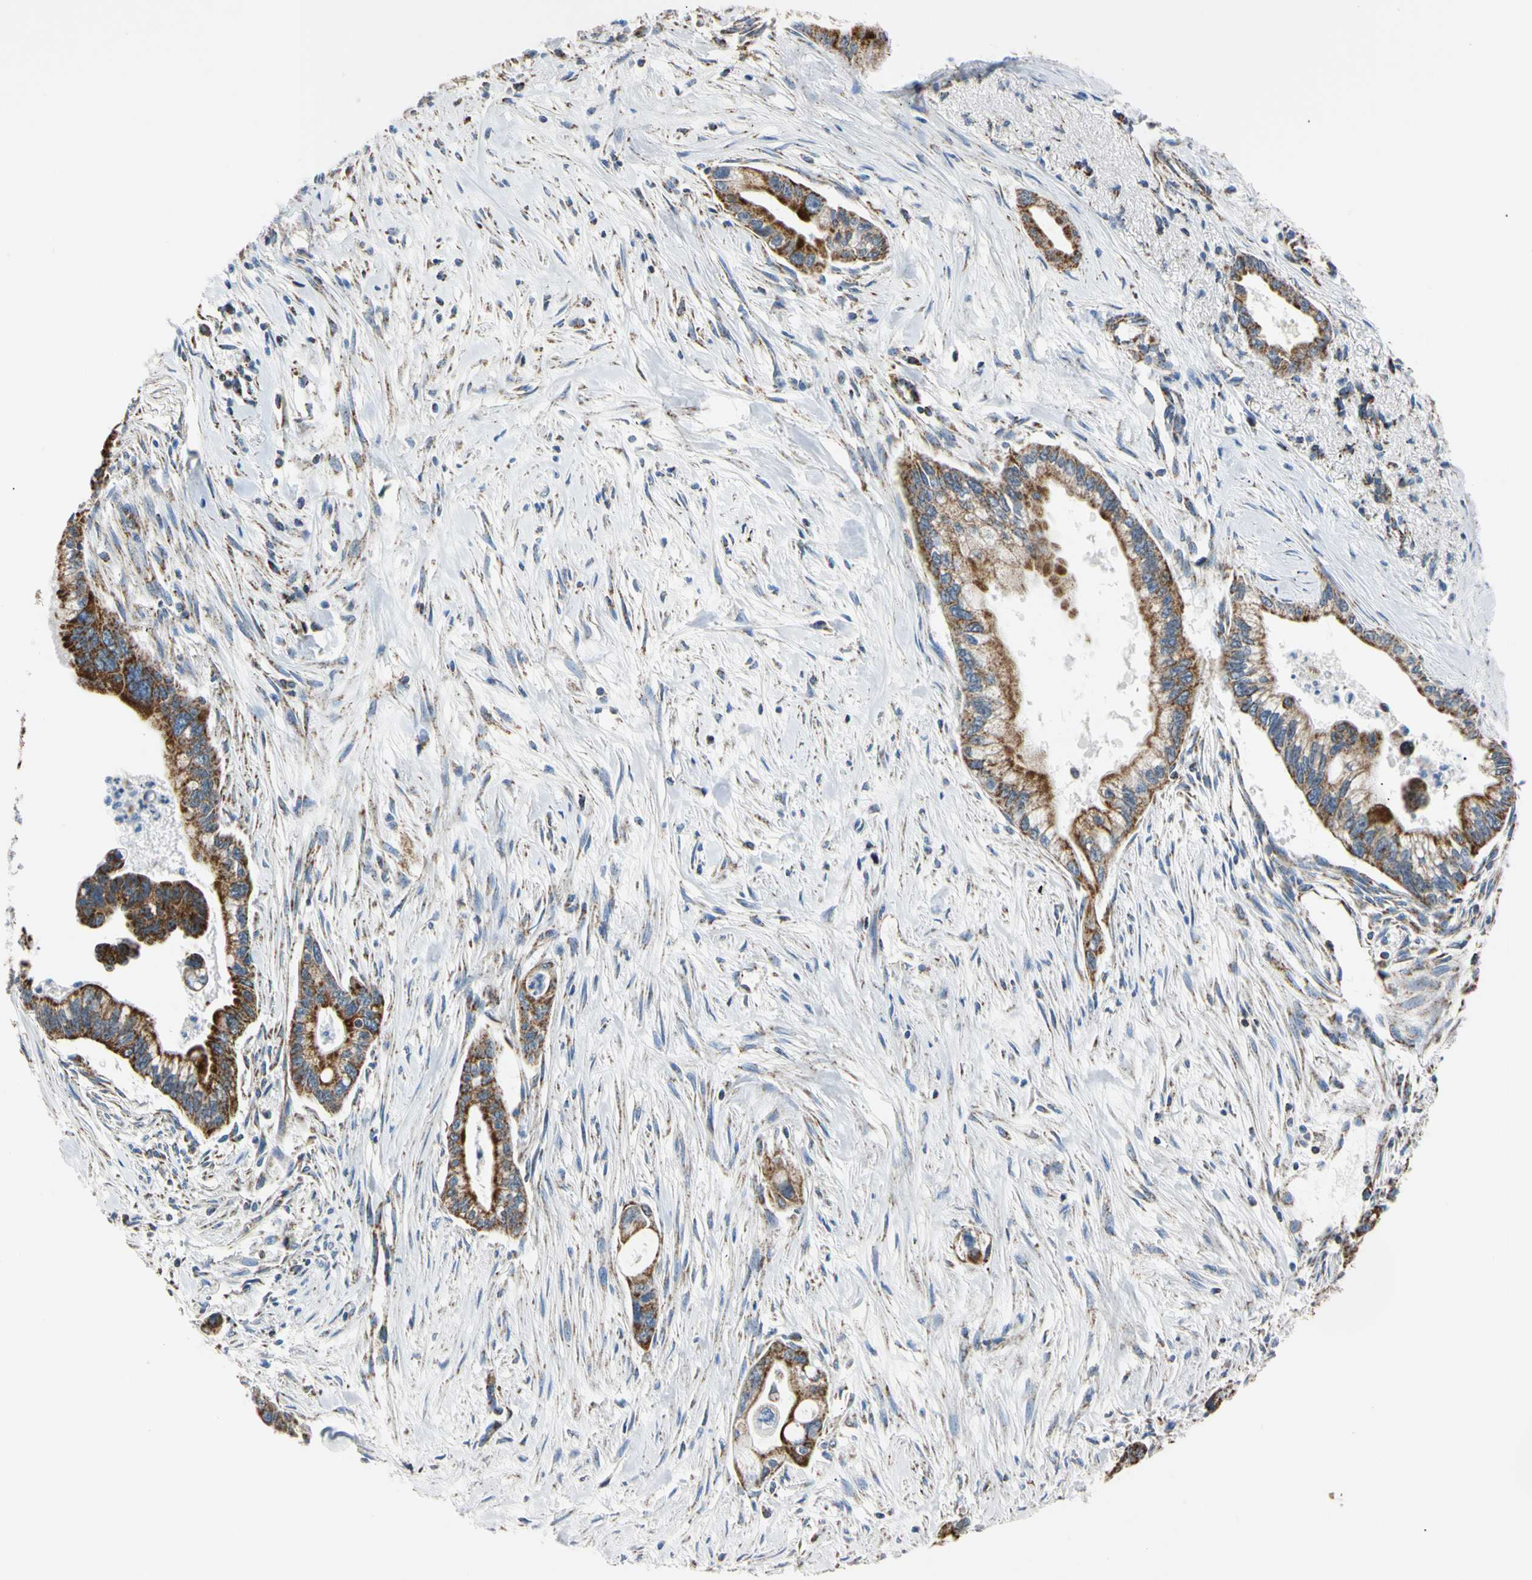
{"staining": {"intensity": "strong", "quantity": ">75%", "location": "cytoplasmic/membranous"}, "tissue": "pancreatic cancer", "cell_type": "Tumor cells", "image_type": "cancer", "snomed": [{"axis": "morphology", "description": "Adenocarcinoma, NOS"}, {"axis": "topography", "description": "Pancreas"}], "caption": "Immunohistochemistry (IHC) micrograph of neoplastic tissue: human adenocarcinoma (pancreatic) stained using immunohistochemistry reveals high levels of strong protein expression localized specifically in the cytoplasmic/membranous of tumor cells, appearing as a cytoplasmic/membranous brown color.", "gene": "CLPP", "patient": {"sex": "male", "age": 70}}